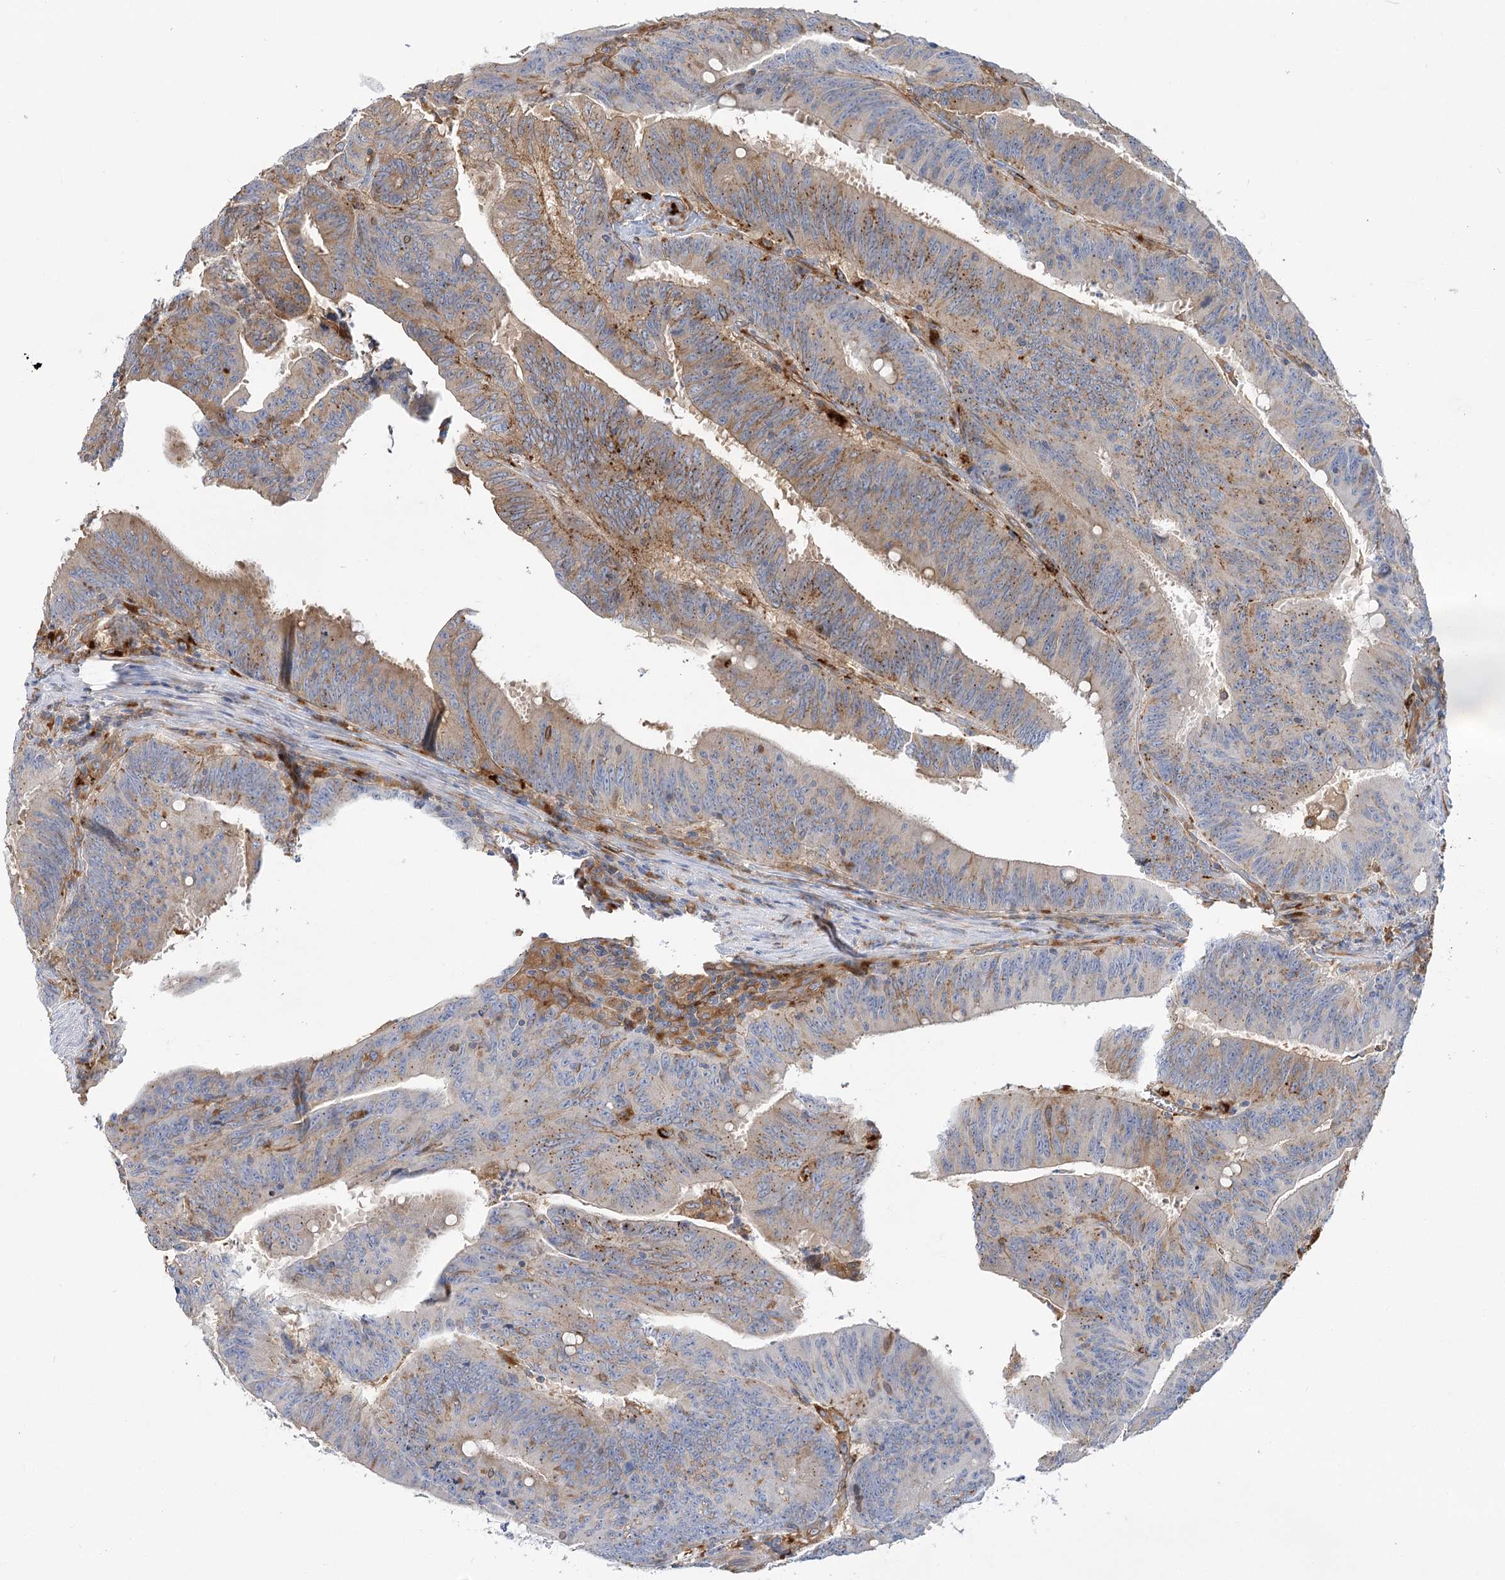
{"staining": {"intensity": "moderate", "quantity": "<25%", "location": "cytoplasmic/membranous"}, "tissue": "colorectal cancer", "cell_type": "Tumor cells", "image_type": "cancer", "snomed": [{"axis": "morphology", "description": "Adenocarcinoma, NOS"}, {"axis": "topography", "description": "Colon"}], "caption": "Protein expression analysis of human adenocarcinoma (colorectal) reveals moderate cytoplasmic/membranous positivity in approximately <25% of tumor cells.", "gene": "GUSB", "patient": {"sex": "male", "age": 45}}